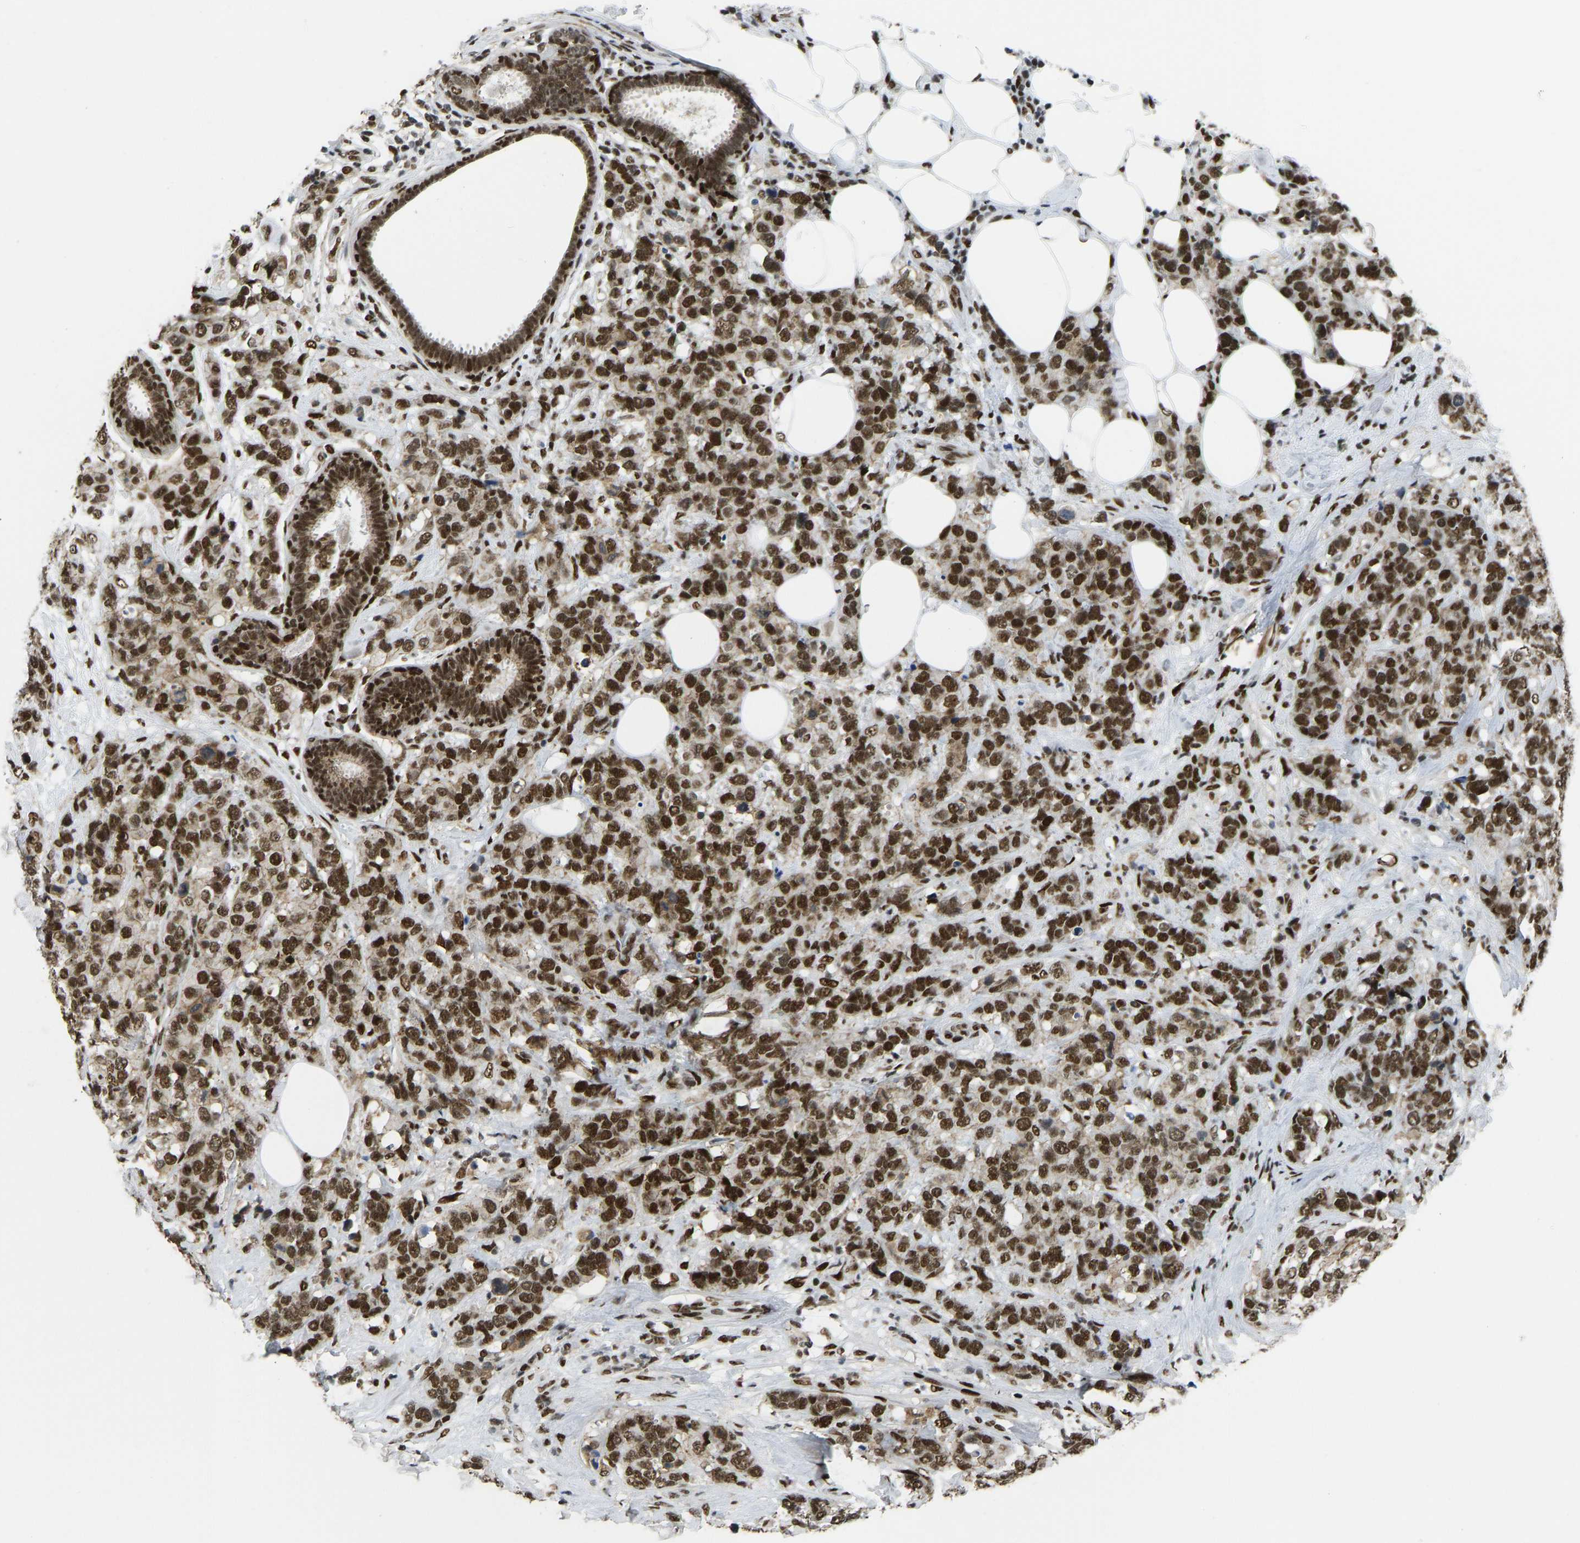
{"staining": {"intensity": "strong", "quantity": ">75%", "location": "nuclear"}, "tissue": "breast cancer", "cell_type": "Tumor cells", "image_type": "cancer", "snomed": [{"axis": "morphology", "description": "Lobular carcinoma"}, {"axis": "topography", "description": "Breast"}], "caption": "Protein staining displays strong nuclear expression in approximately >75% of tumor cells in breast cancer (lobular carcinoma).", "gene": "FOXK1", "patient": {"sex": "female", "age": 59}}